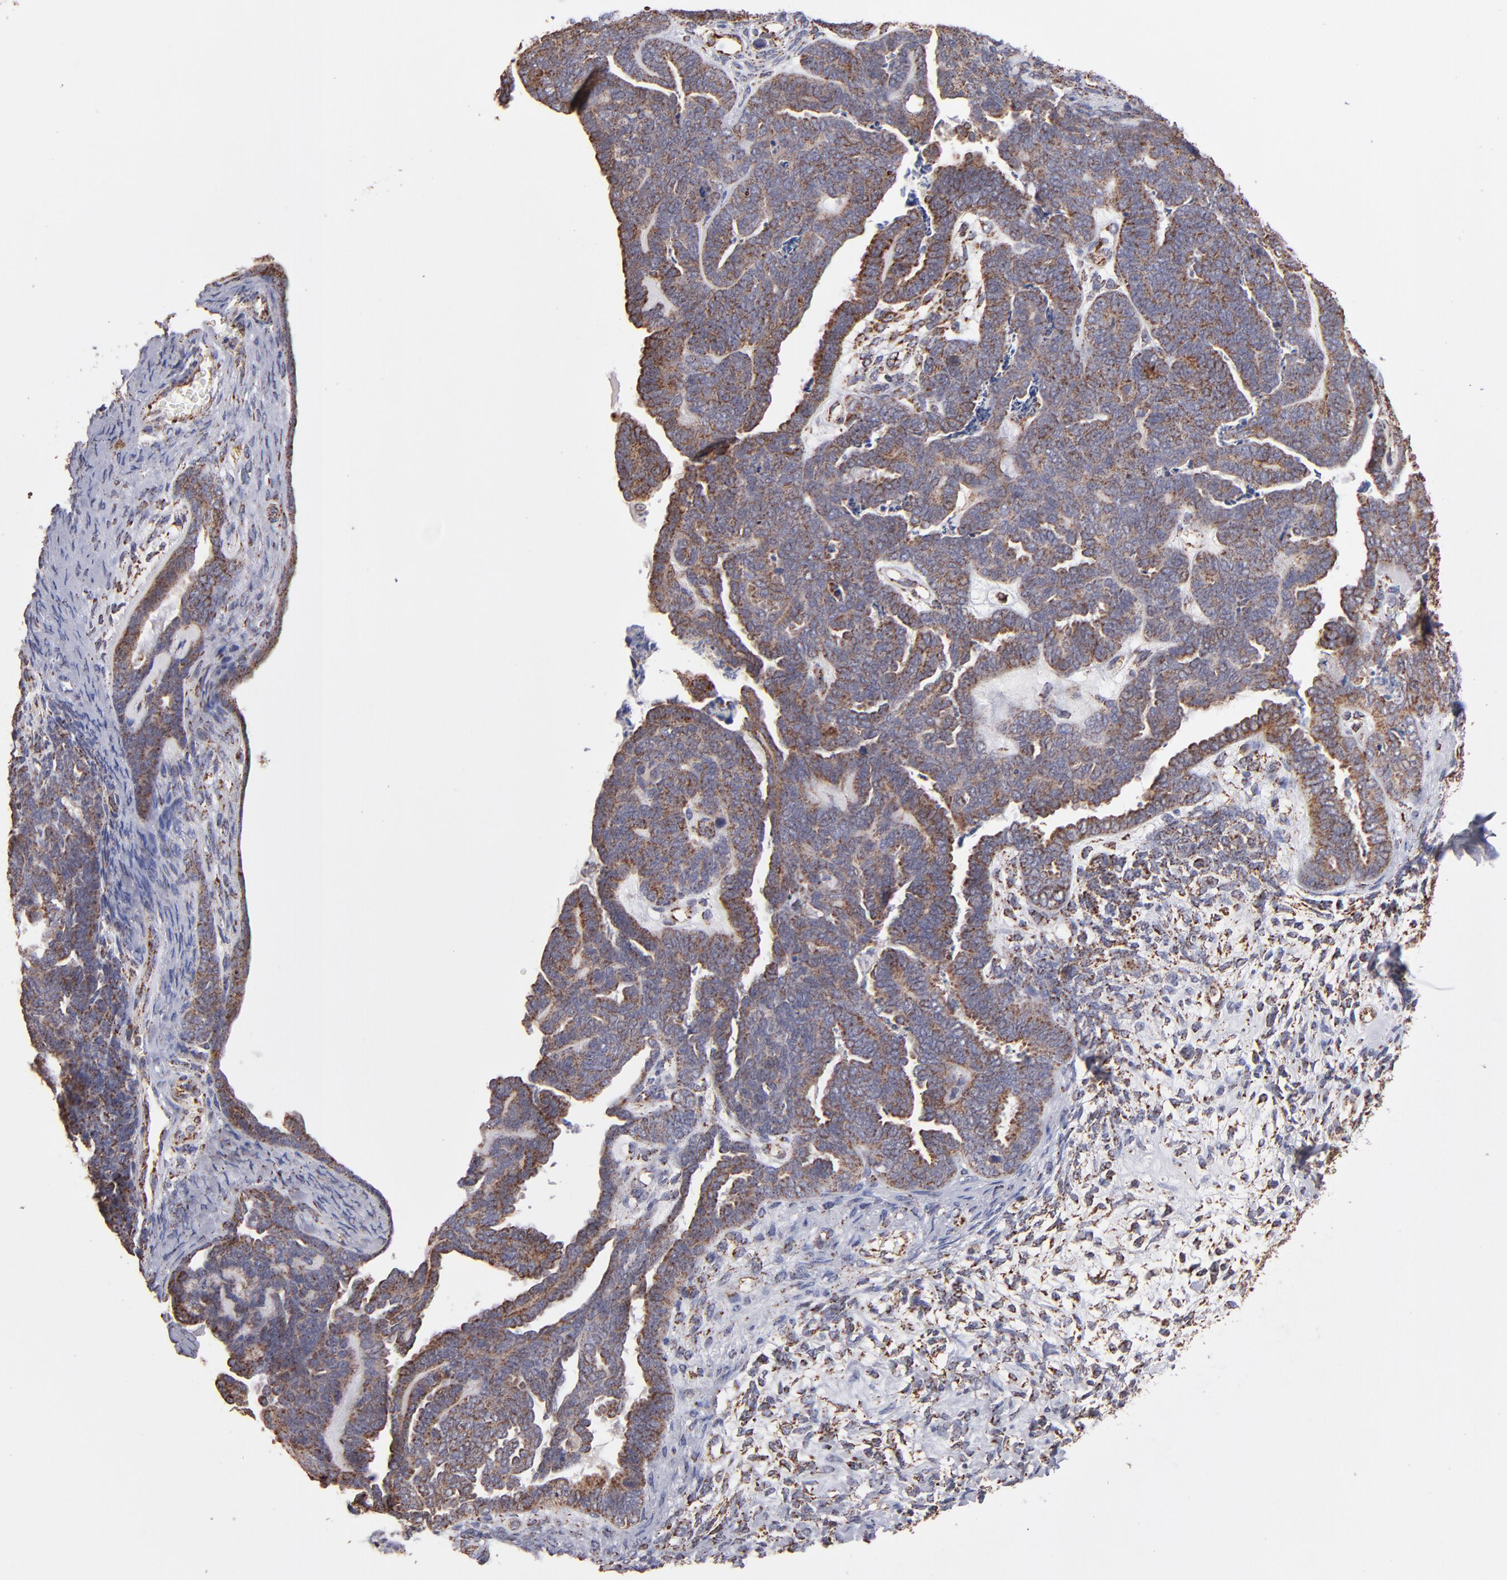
{"staining": {"intensity": "weak", "quantity": ">75%", "location": "cytoplasmic/membranous"}, "tissue": "endometrial cancer", "cell_type": "Tumor cells", "image_type": "cancer", "snomed": [{"axis": "morphology", "description": "Neoplasm, malignant, NOS"}, {"axis": "topography", "description": "Endometrium"}], "caption": "Protein expression analysis of human endometrial cancer reveals weak cytoplasmic/membranous expression in approximately >75% of tumor cells.", "gene": "DLST", "patient": {"sex": "female", "age": 74}}